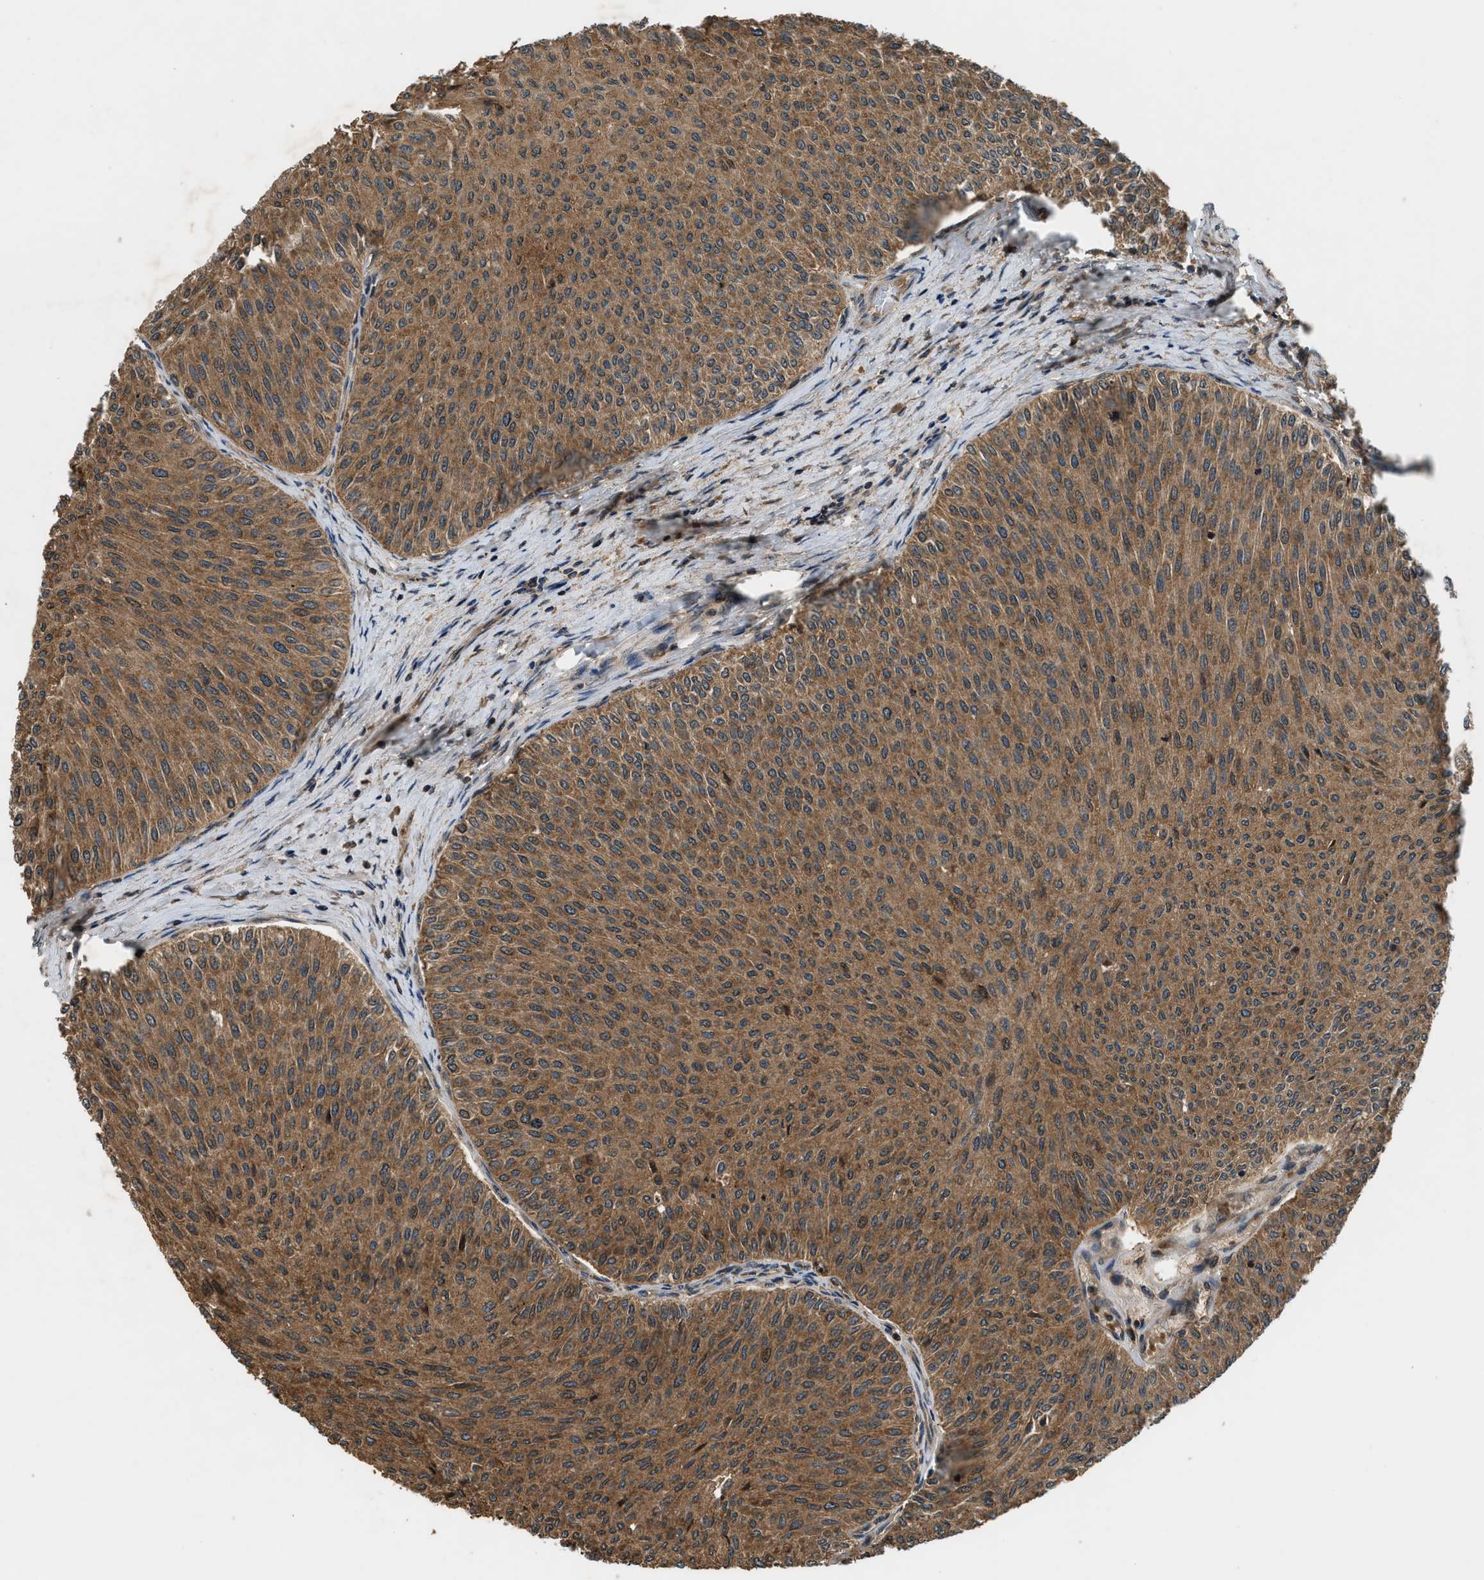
{"staining": {"intensity": "moderate", "quantity": ">75%", "location": "cytoplasmic/membranous"}, "tissue": "urothelial cancer", "cell_type": "Tumor cells", "image_type": "cancer", "snomed": [{"axis": "morphology", "description": "Urothelial carcinoma, Low grade"}, {"axis": "topography", "description": "Urinary bladder"}], "caption": "Tumor cells display medium levels of moderate cytoplasmic/membranous staining in approximately >75% of cells in human urothelial cancer.", "gene": "RPS6KB1", "patient": {"sex": "male", "age": 78}}